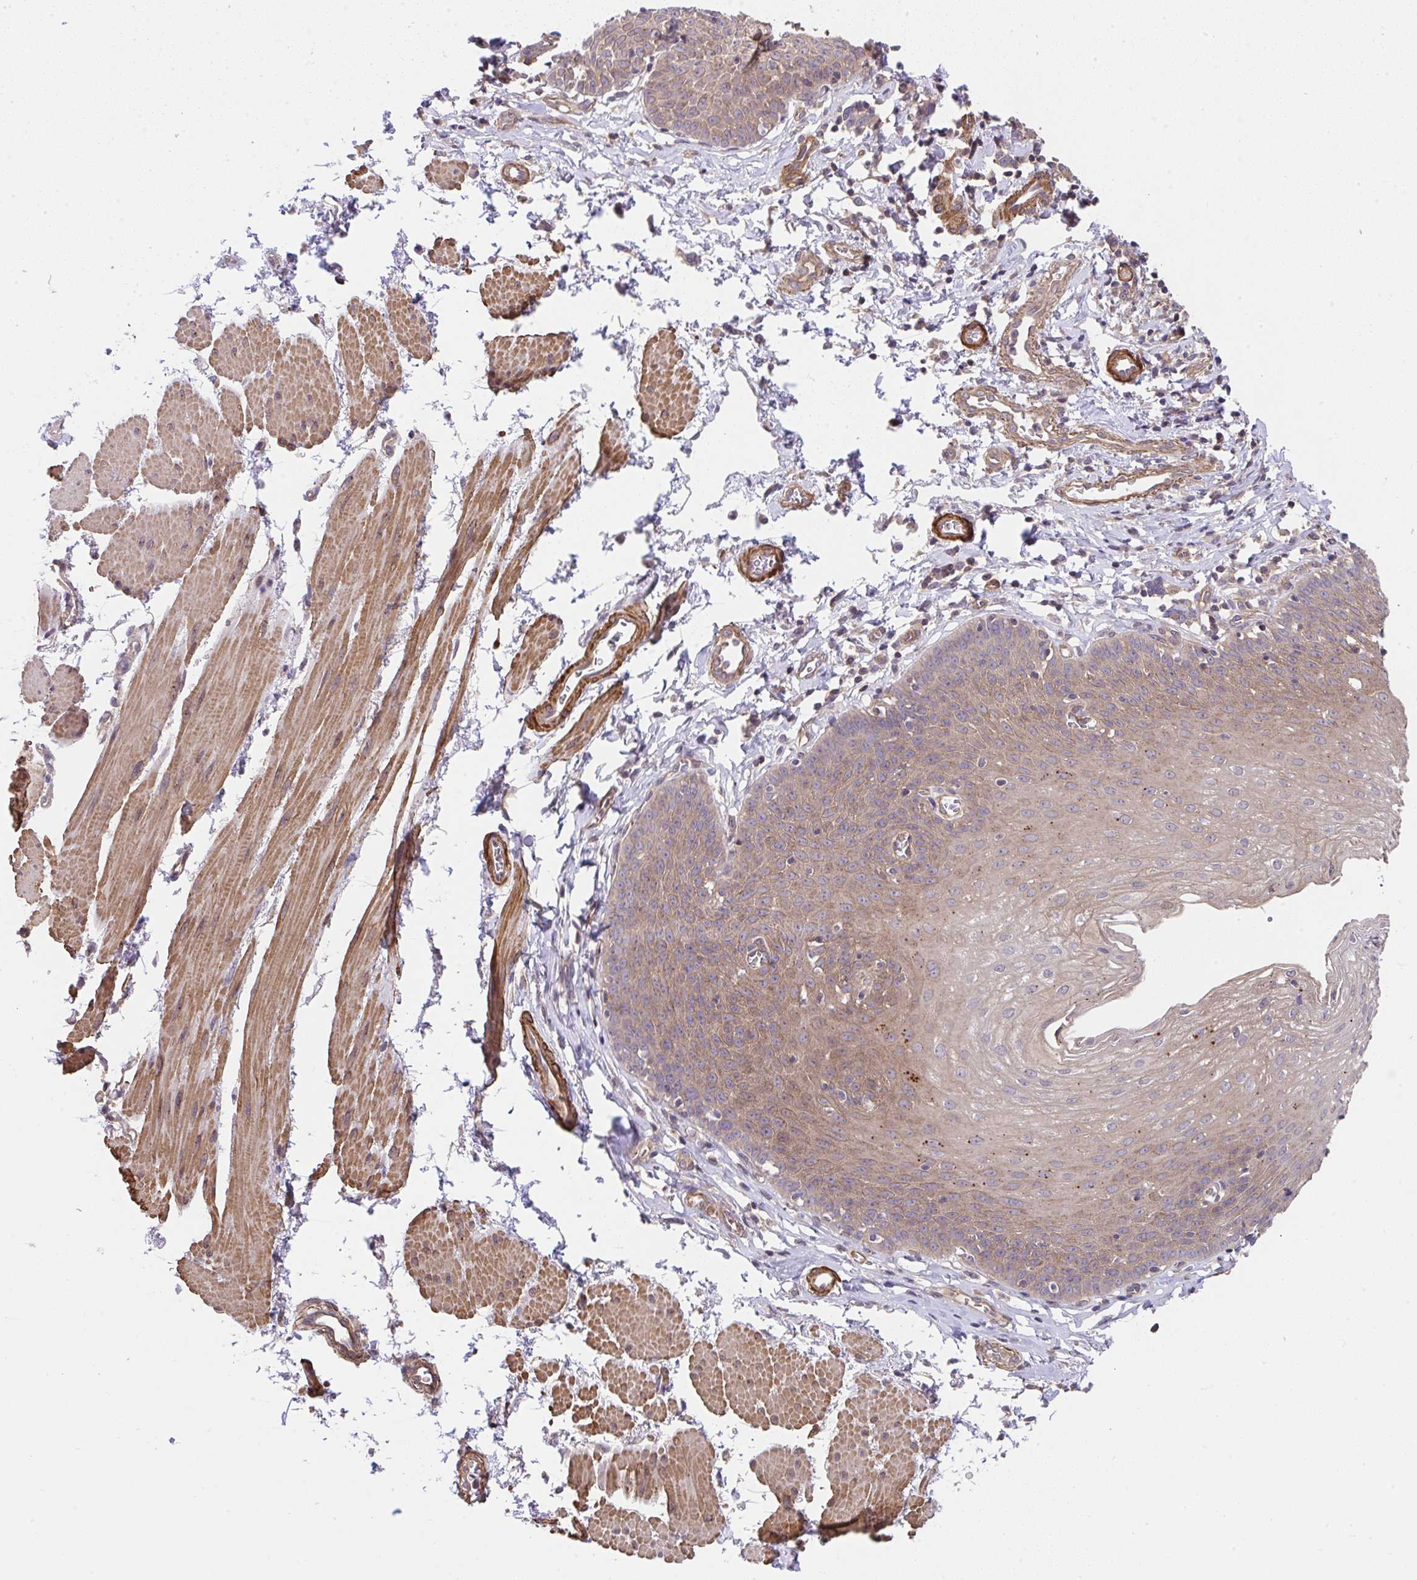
{"staining": {"intensity": "moderate", "quantity": ">75%", "location": "cytoplasmic/membranous"}, "tissue": "esophagus", "cell_type": "Squamous epithelial cells", "image_type": "normal", "snomed": [{"axis": "morphology", "description": "Normal tissue, NOS"}, {"axis": "topography", "description": "Esophagus"}], "caption": "Esophagus stained with DAB IHC exhibits medium levels of moderate cytoplasmic/membranous positivity in about >75% of squamous epithelial cells. (DAB (3,3'-diaminobenzidine) IHC with brightfield microscopy, high magnification).", "gene": "ZNF696", "patient": {"sex": "female", "age": 81}}